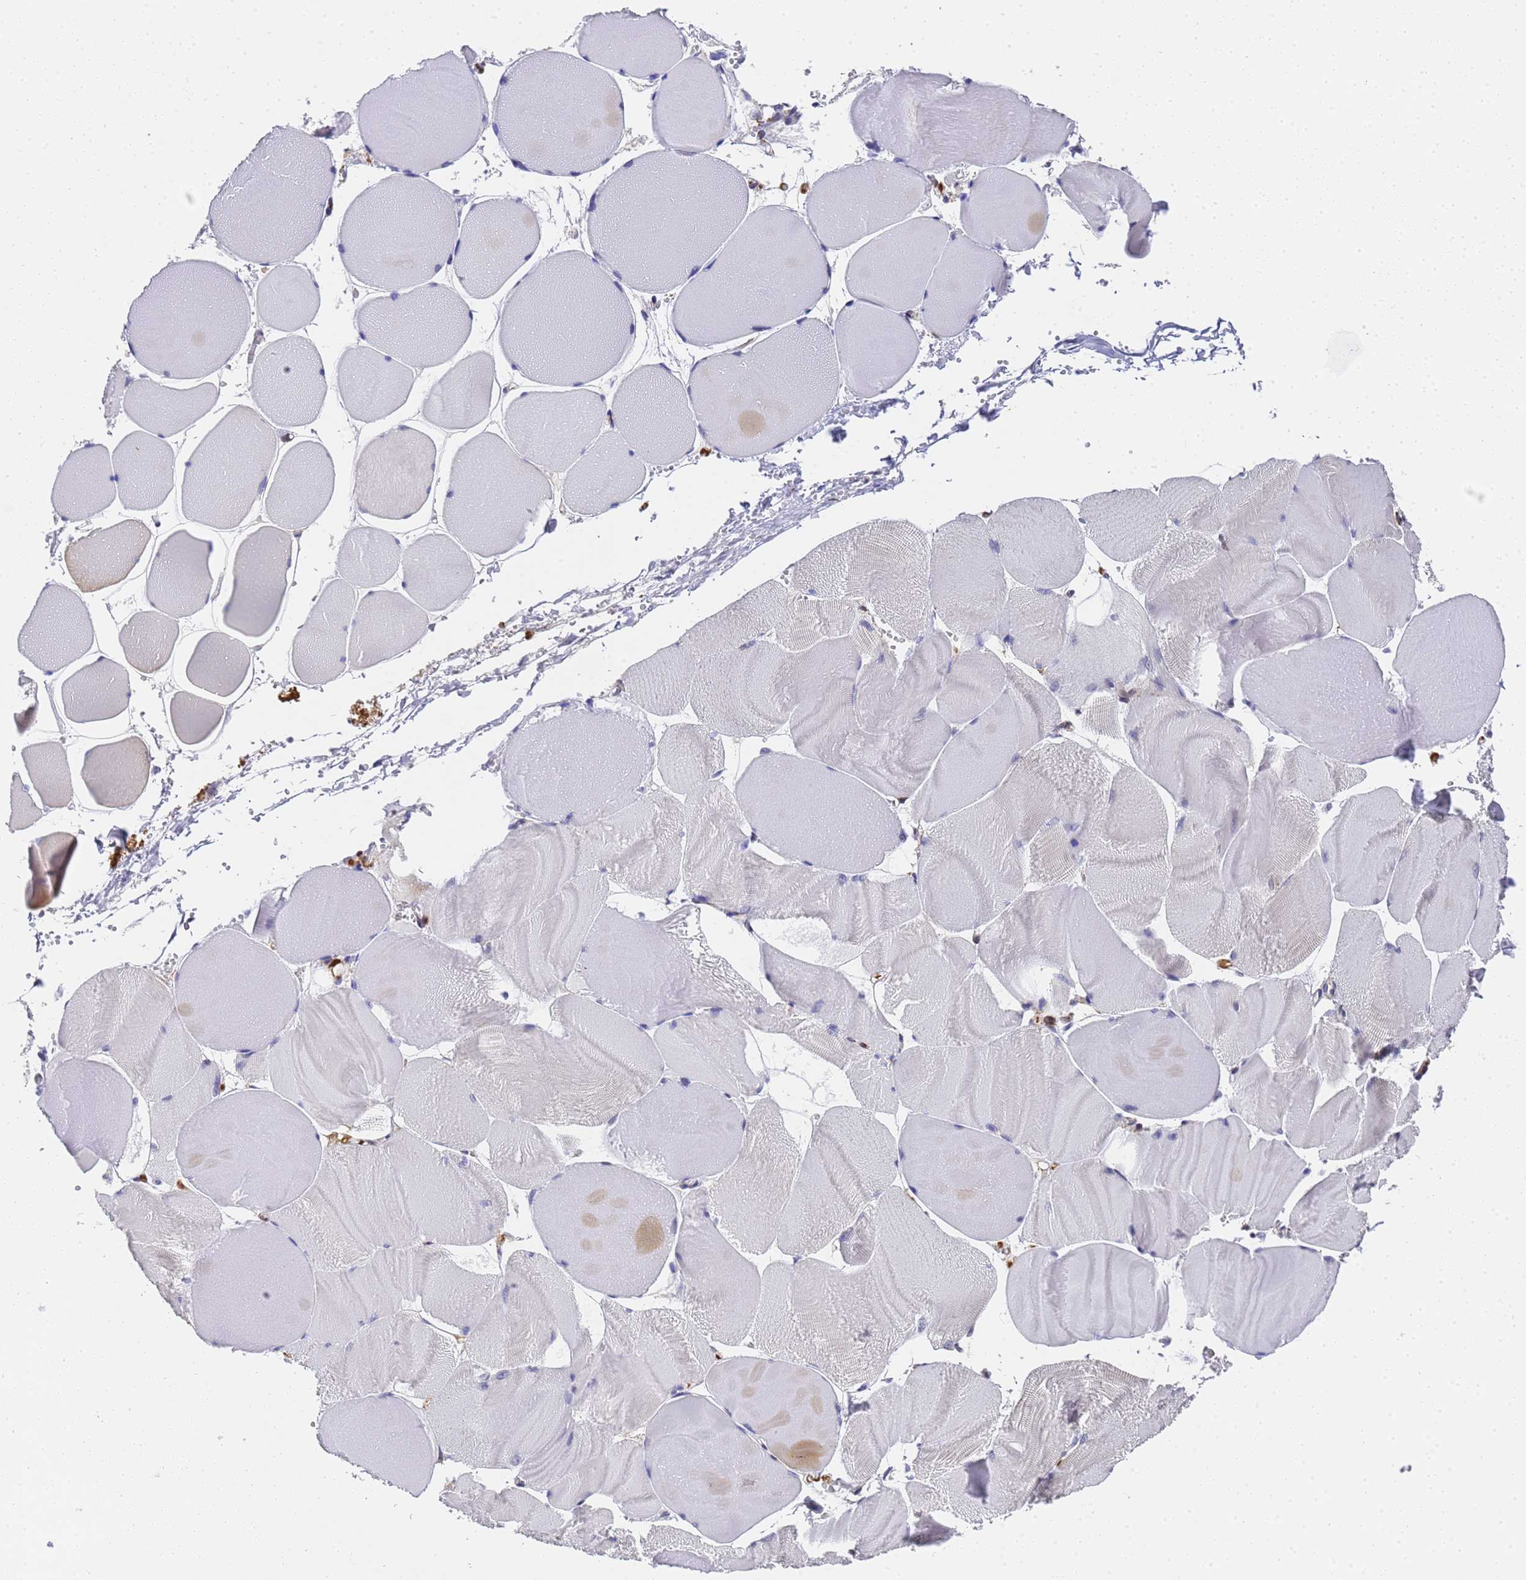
{"staining": {"intensity": "negative", "quantity": "none", "location": "none"}, "tissue": "skeletal muscle", "cell_type": "Myocytes", "image_type": "normal", "snomed": [{"axis": "morphology", "description": "Normal tissue, NOS"}, {"axis": "morphology", "description": "Basal cell carcinoma"}, {"axis": "topography", "description": "Skeletal muscle"}], "caption": "An IHC histopathology image of benign skeletal muscle is shown. There is no staining in myocytes of skeletal muscle. (Immunohistochemistry (ihc), brightfield microscopy, high magnification).", "gene": "IGFBP7", "patient": {"sex": "female", "age": 64}}